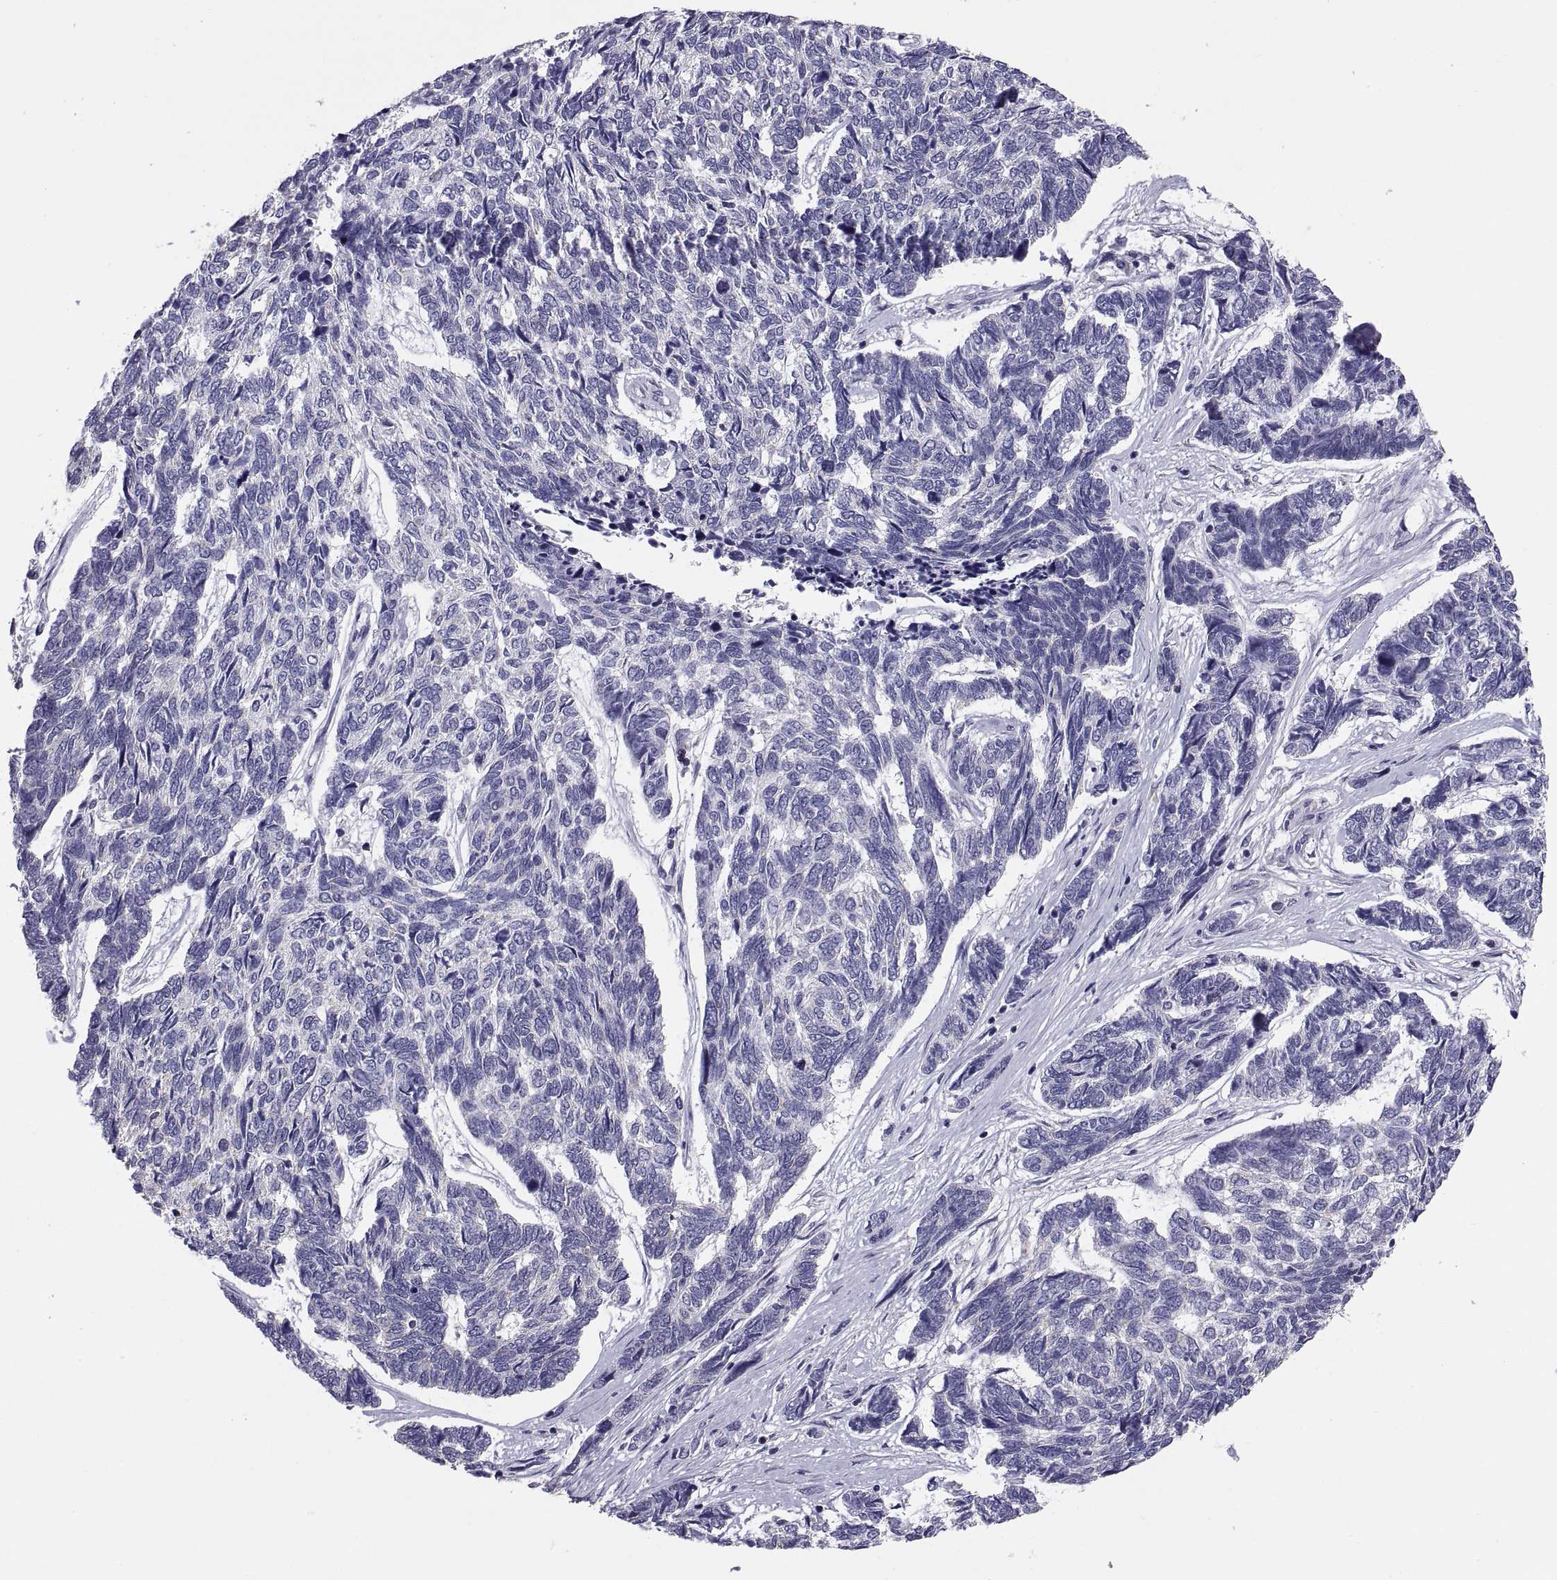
{"staining": {"intensity": "negative", "quantity": "none", "location": "none"}, "tissue": "skin cancer", "cell_type": "Tumor cells", "image_type": "cancer", "snomed": [{"axis": "morphology", "description": "Basal cell carcinoma"}, {"axis": "topography", "description": "Skin"}], "caption": "Skin cancer was stained to show a protein in brown. There is no significant expression in tumor cells.", "gene": "TNNC1", "patient": {"sex": "female", "age": 65}}